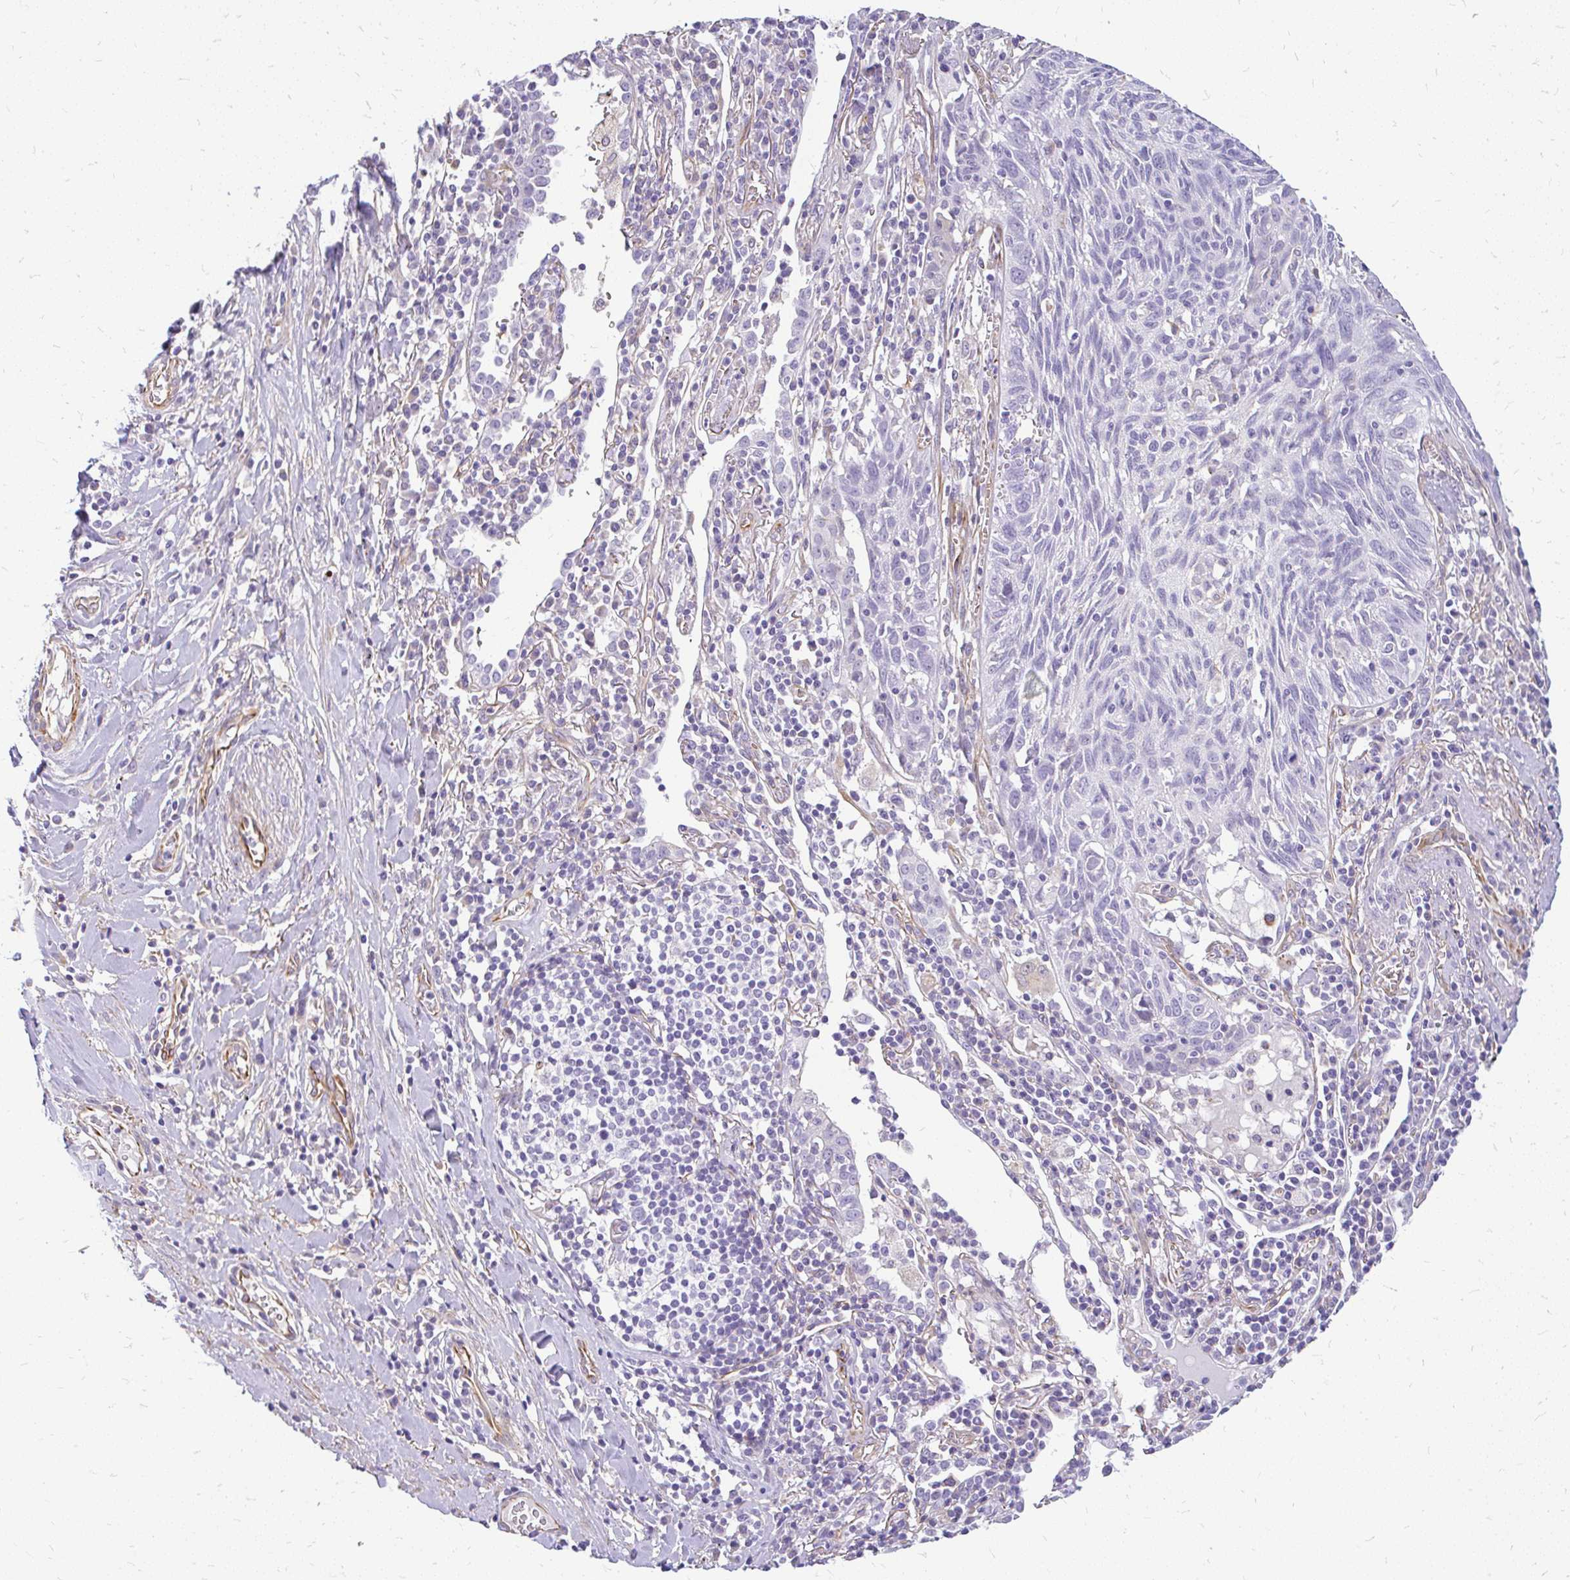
{"staining": {"intensity": "negative", "quantity": "none", "location": "none"}, "tissue": "lung cancer", "cell_type": "Tumor cells", "image_type": "cancer", "snomed": [{"axis": "morphology", "description": "Squamous cell carcinoma, NOS"}, {"axis": "topography", "description": "Lung"}], "caption": "DAB (3,3'-diaminobenzidine) immunohistochemical staining of human lung squamous cell carcinoma demonstrates no significant staining in tumor cells.", "gene": "FAM83C", "patient": {"sex": "female", "age": 66}}